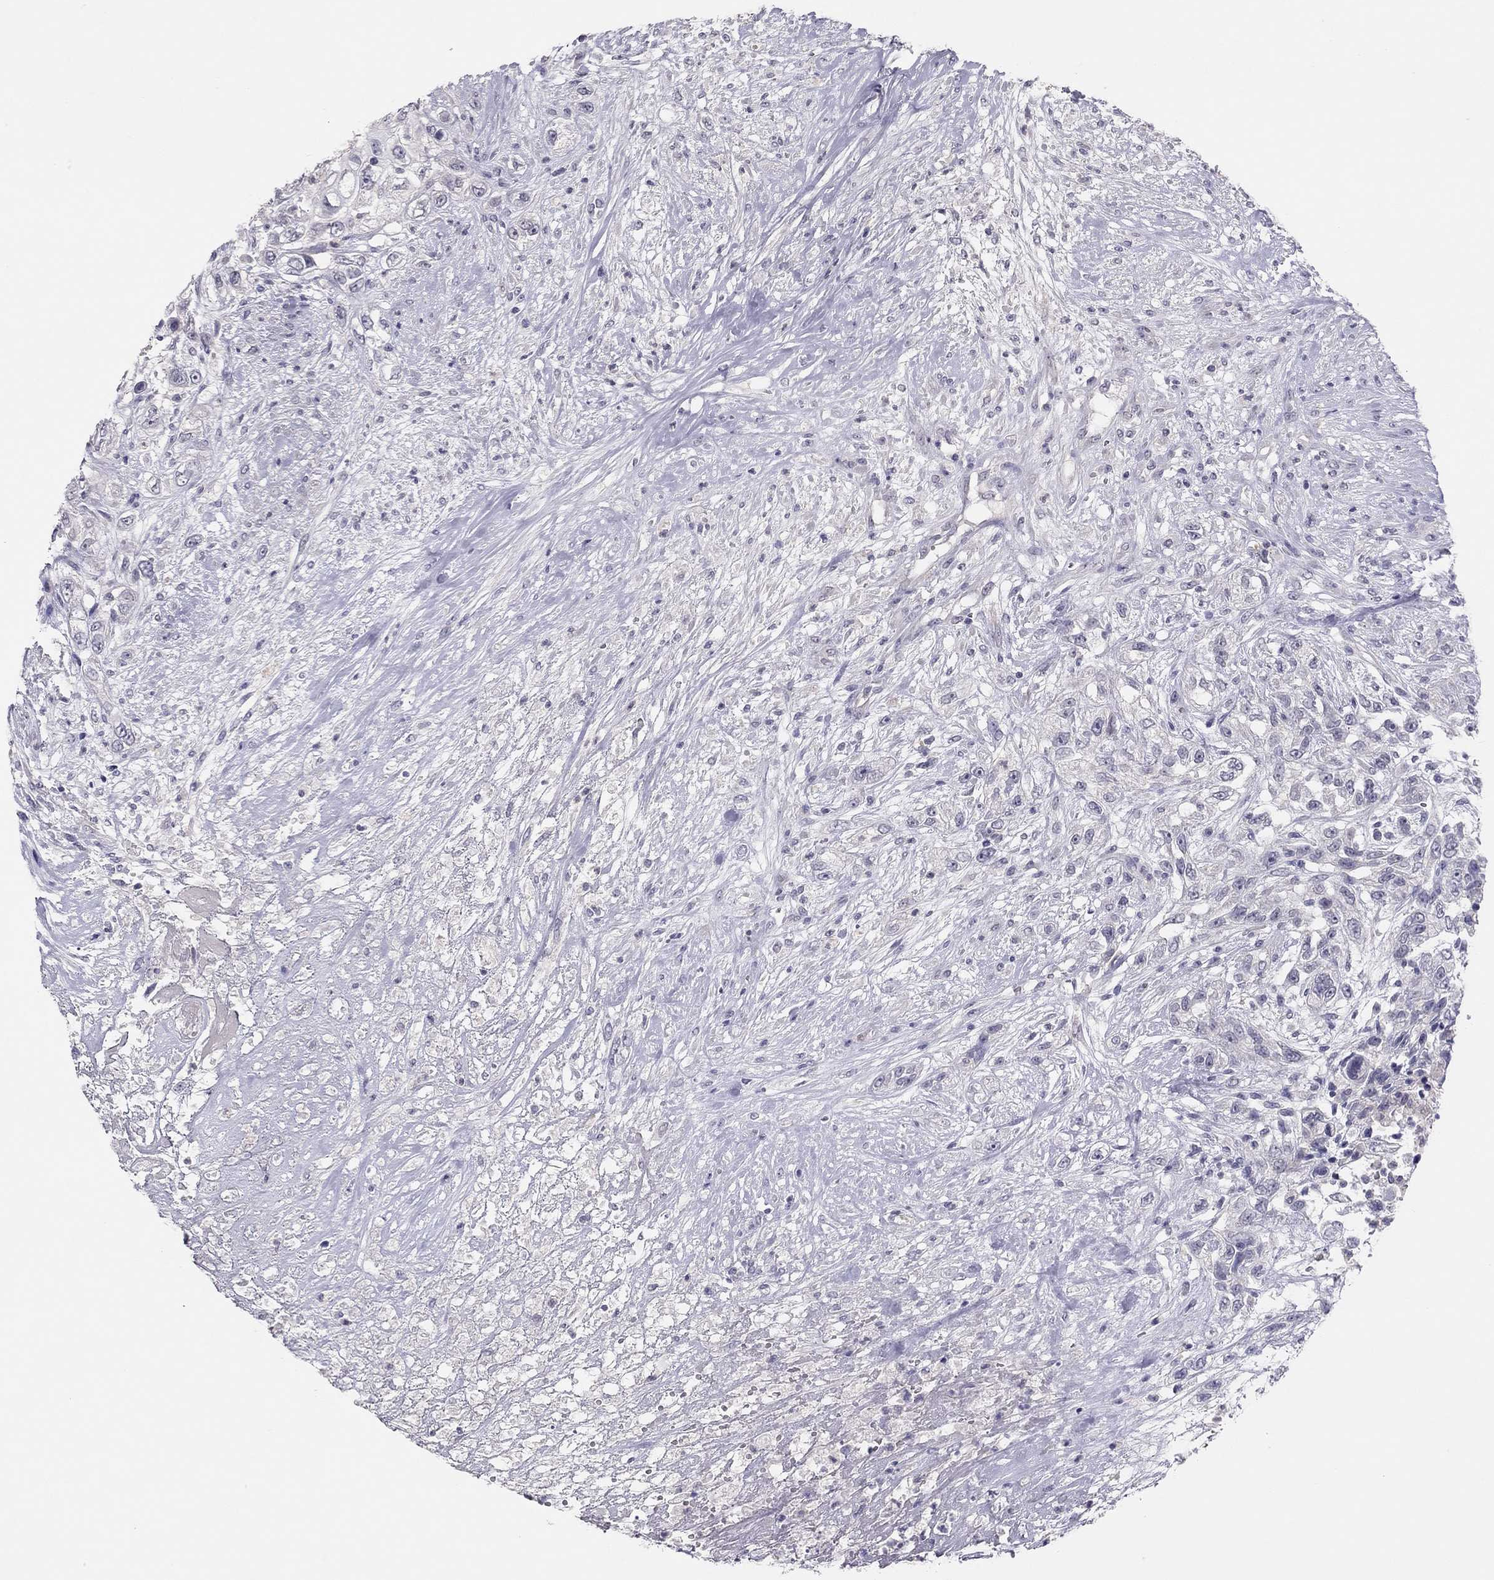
{"staining": {"intensity": "negative", "quantity": "none", "location": "none"}, "tissue": "urothelial cancer", "cell_type": "Tumor cells", "image_type": "cancer", "snomed": [{"axis": "morphology", "description": "Urothelial carcinoma, High grade"}, {"axis": "topography", "description": "Urinary bladder"}], "caption": "The photomicrograph exhibits no staining of tumor cells in urothelial cancer.", "gene": "ADORA2A", "patient": {"sex": "female", "age": 56}}